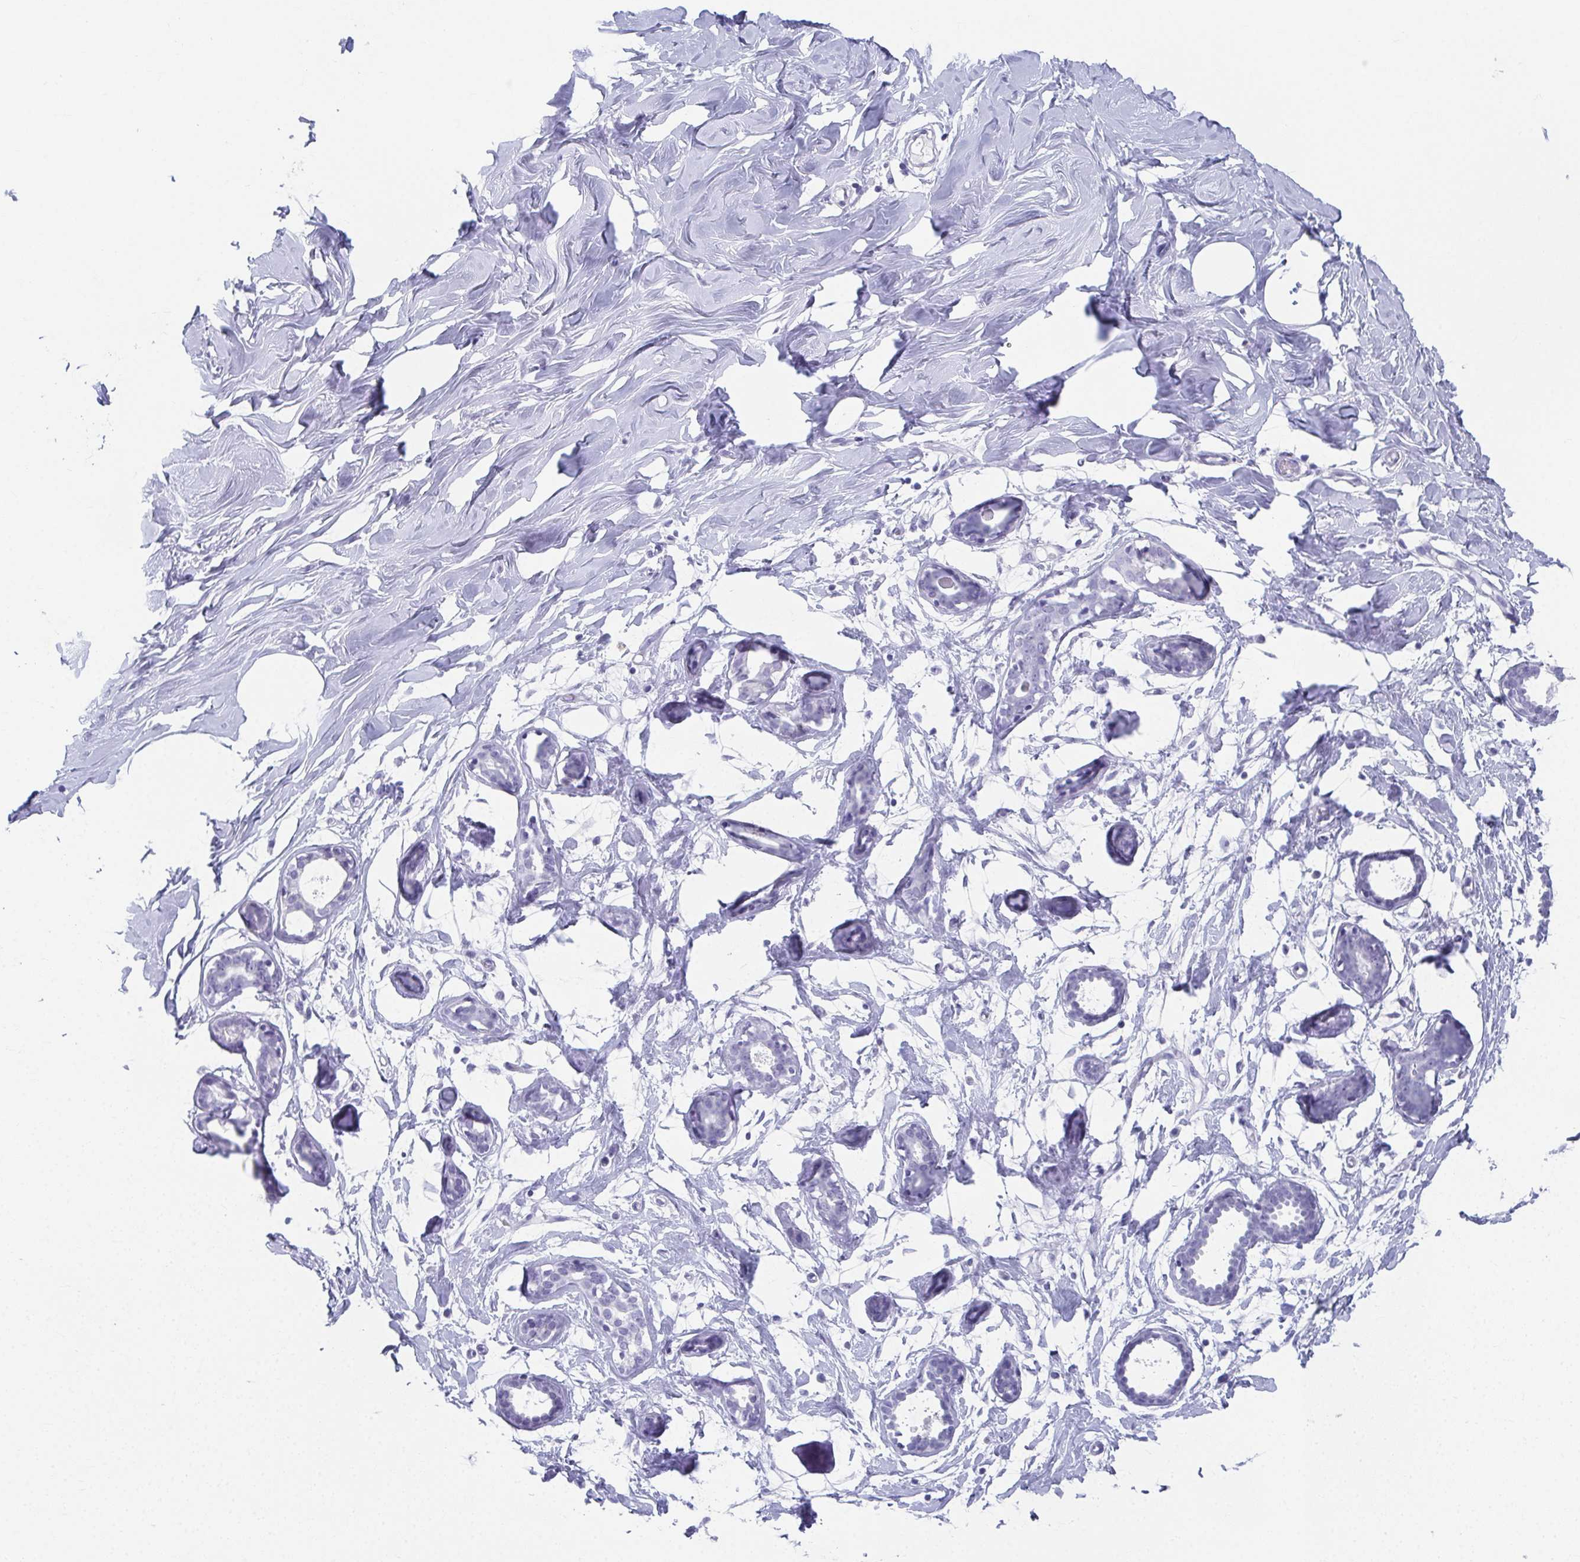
{"staining": {"intensity": "negative", "quantity": "none", "location": "none"}, "tissue": "breast", "cell_type": "Adipocytes", "image_type": "normal", "snomed": [{"axis": "morphology", "description": "Normal tissue, NOS"}, {"axis": "topography", "description": "Breast"}], "caption": "Adipocytes show no significant protein expression in benign breast. Nuclei are stained in blue.", "gene": "GHRL", "patient": {"sex": "female", "age": 27}}